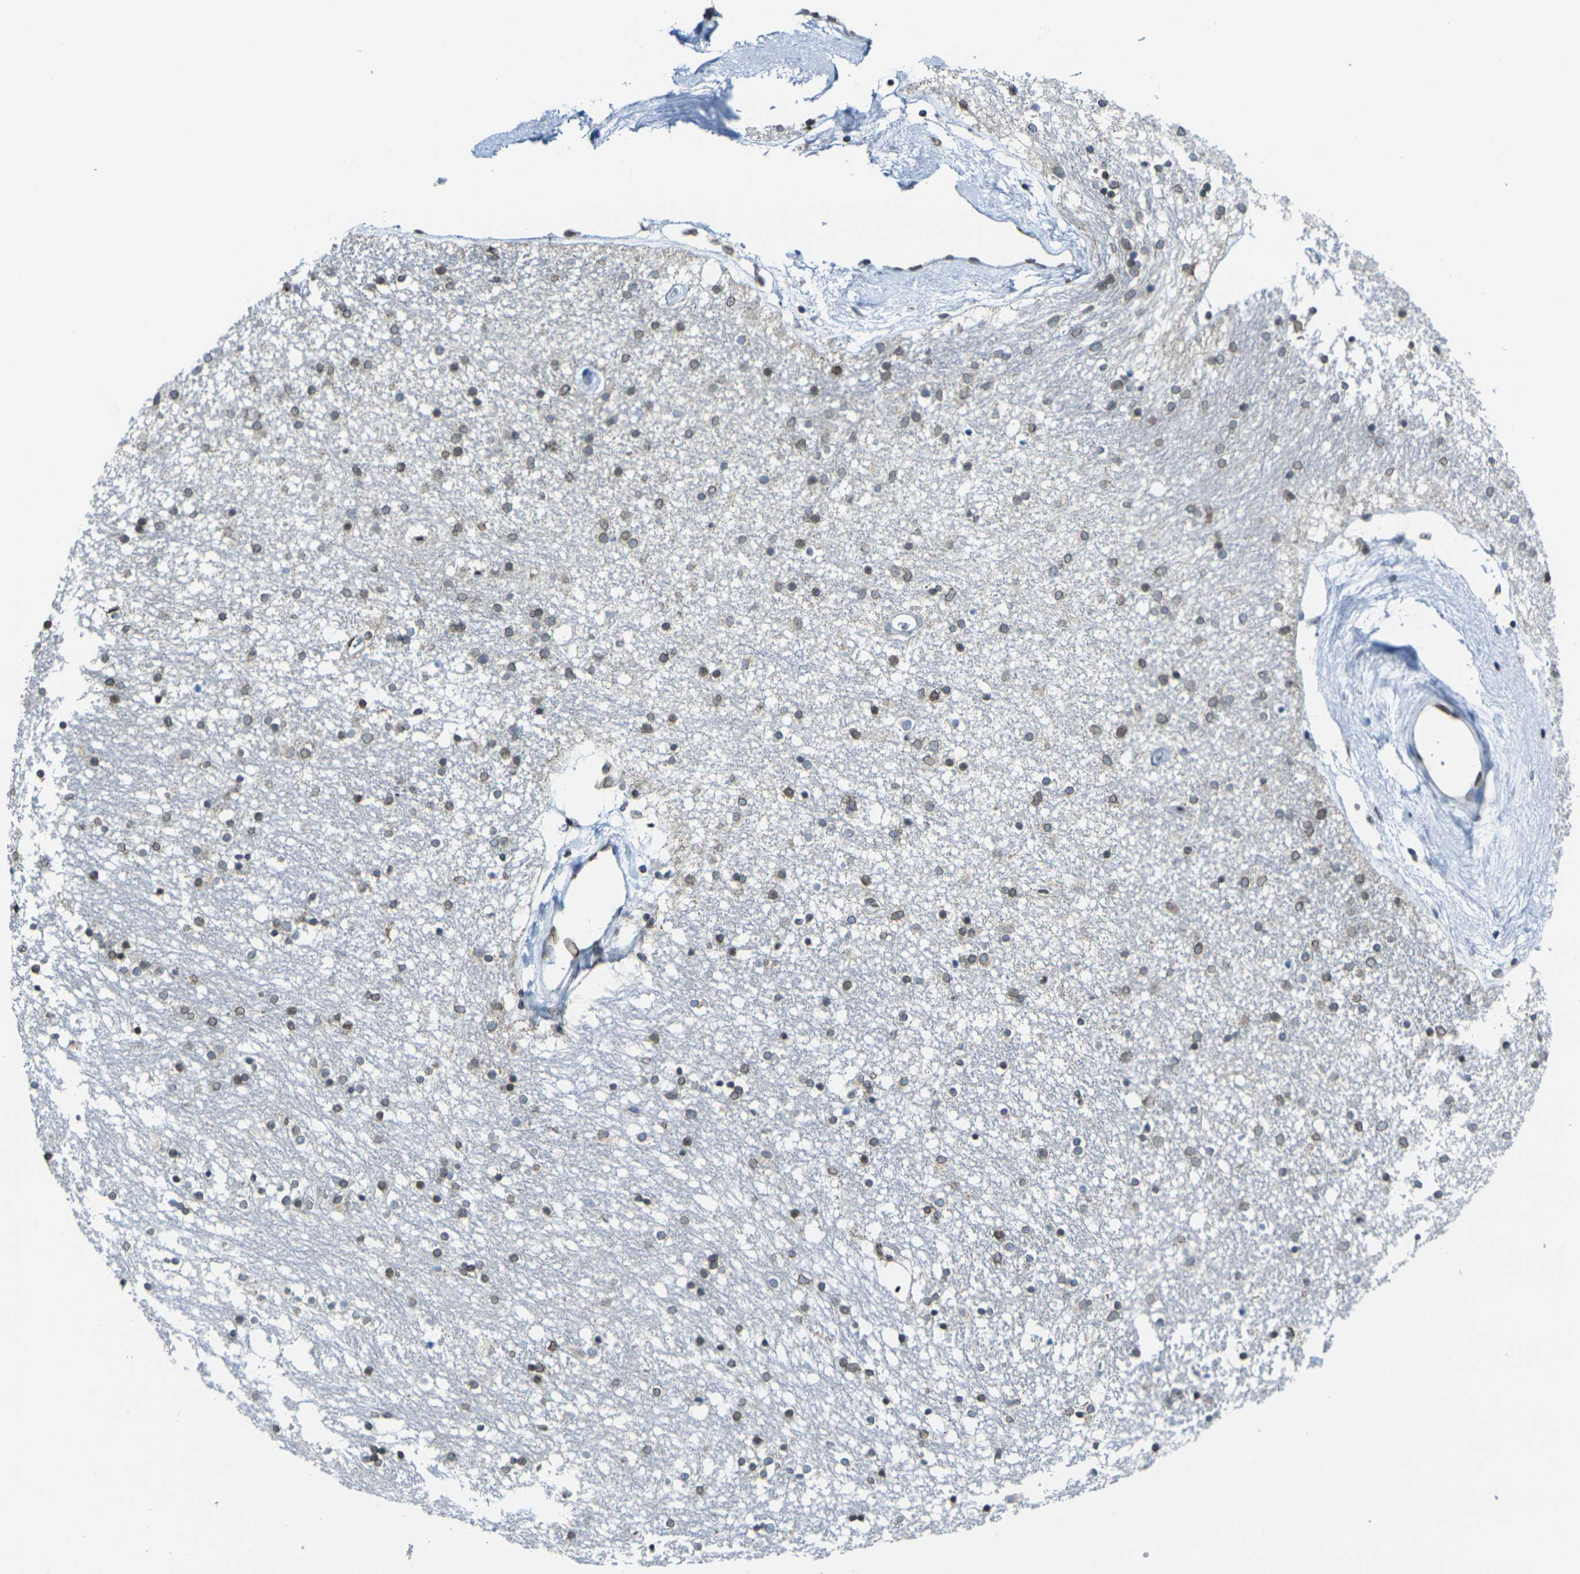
{"staining": {"intensity": "moderate", "quantity": "25%-75%", "location": "cytoplasmic/membranous,nuclear"}, "tissue": "caudate", "cell_type": "Glial cells", "image_type": "normal", "snomed": [{"axis": "morphology", "description": "Normal tissue, NOS"}, {"axis": "topography", "description": "Lateral ventricle wall"}], "caption": "This micrograph demonstrates IHC staining of normal human caudate, with medium moderate cytoplasmic/membranous,nuclear positivity in about 25%-75% of glial cells.", "gene": "BRDT", "patient": {"sex": "female", "age": 54}}